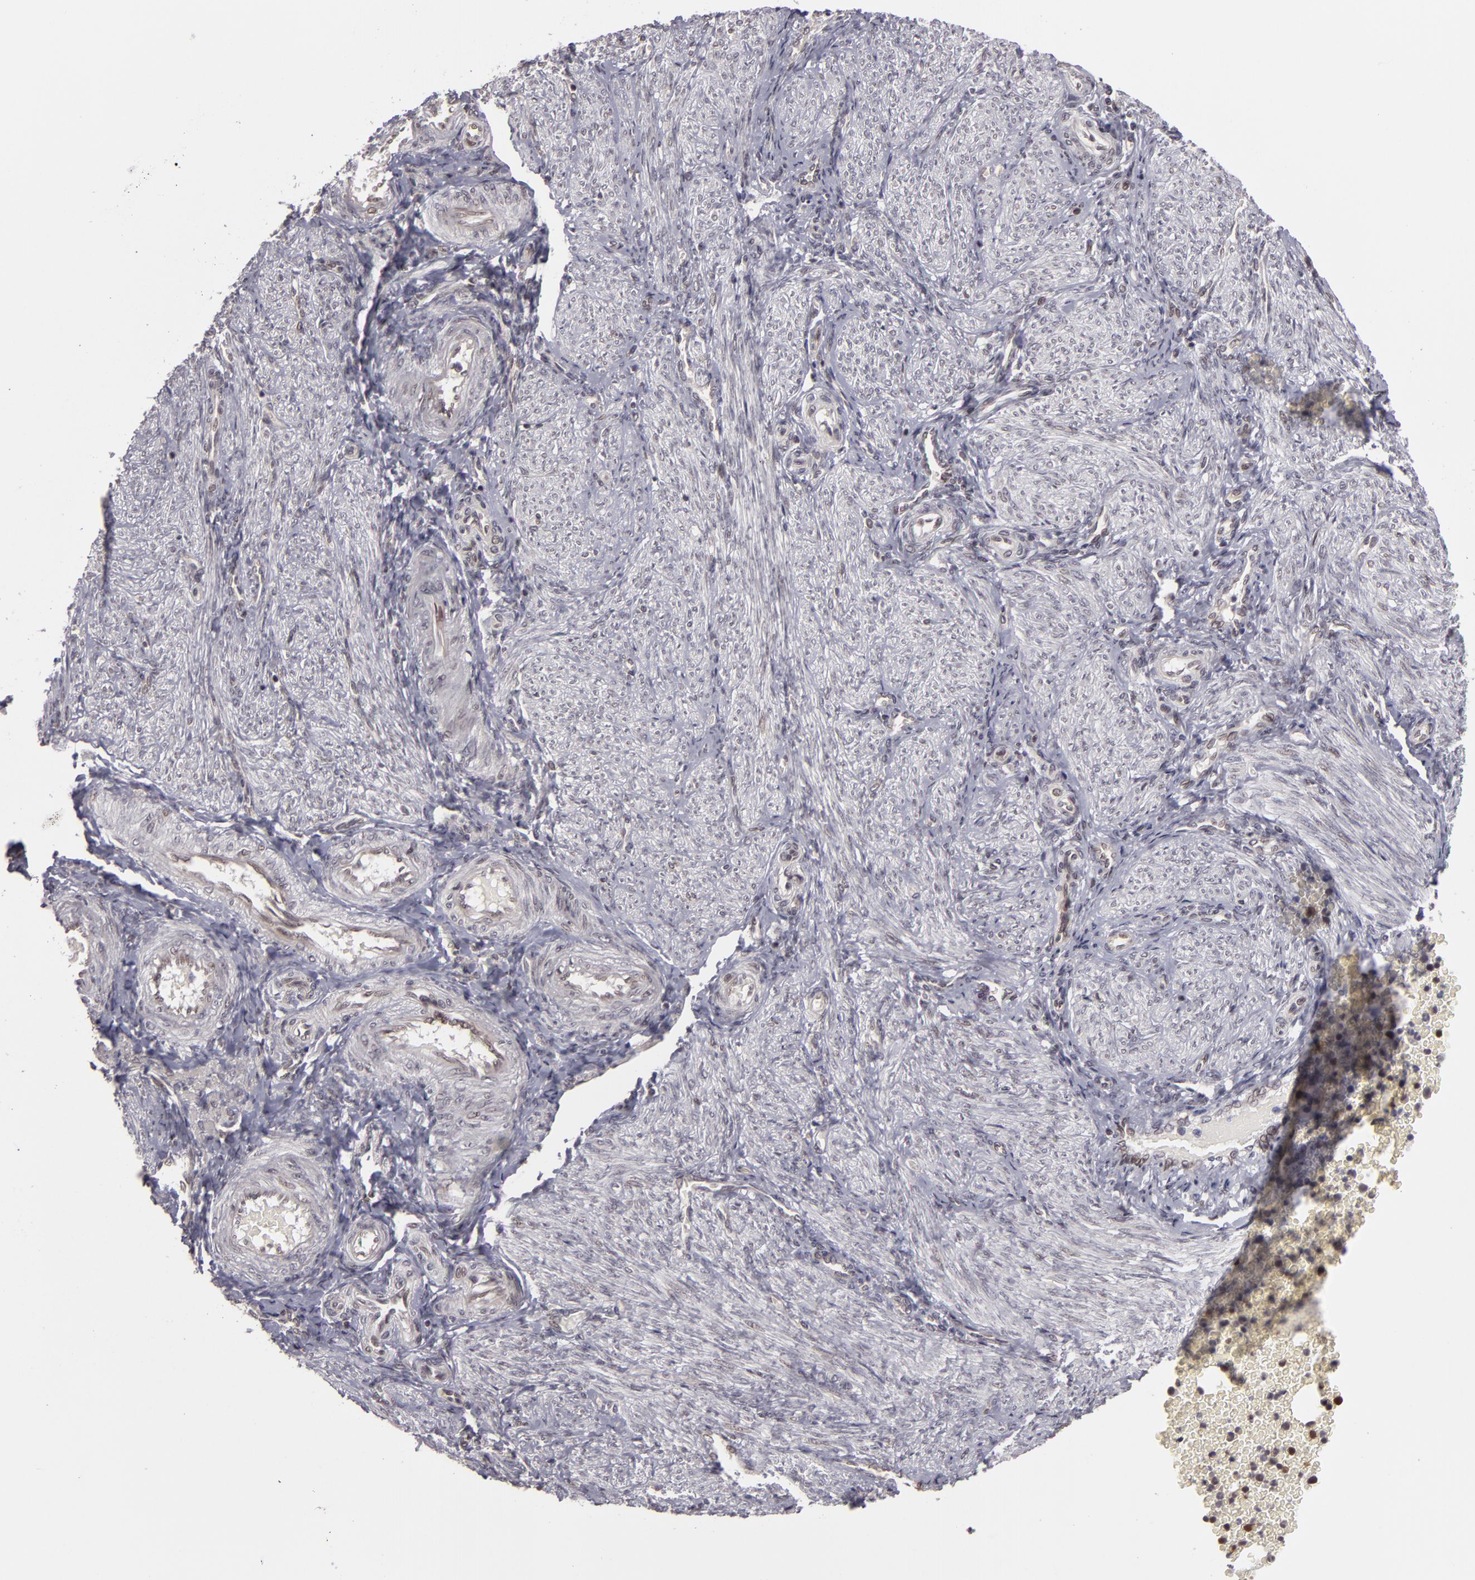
{"staining": {"intensity": "negative", "quantity": "none", "location": "none"}, "tissue": "endometrium", "cell_type": "Cells in endometrial stroma", "image_type": "normal", "snomed": [{"axis": "morphology", "description": "Normal tissue, NOS"}, {"axis": "topography", "description": "Endometrium"}], "caption": "Immunohistochemistry micrograph of normal endometrium: human endometrium stained with DAB exhibits no significant protein positivity in cells in endometrial stroma.", "gene": "ZNF133", "patient": {"sex": "female", "age": 36}}